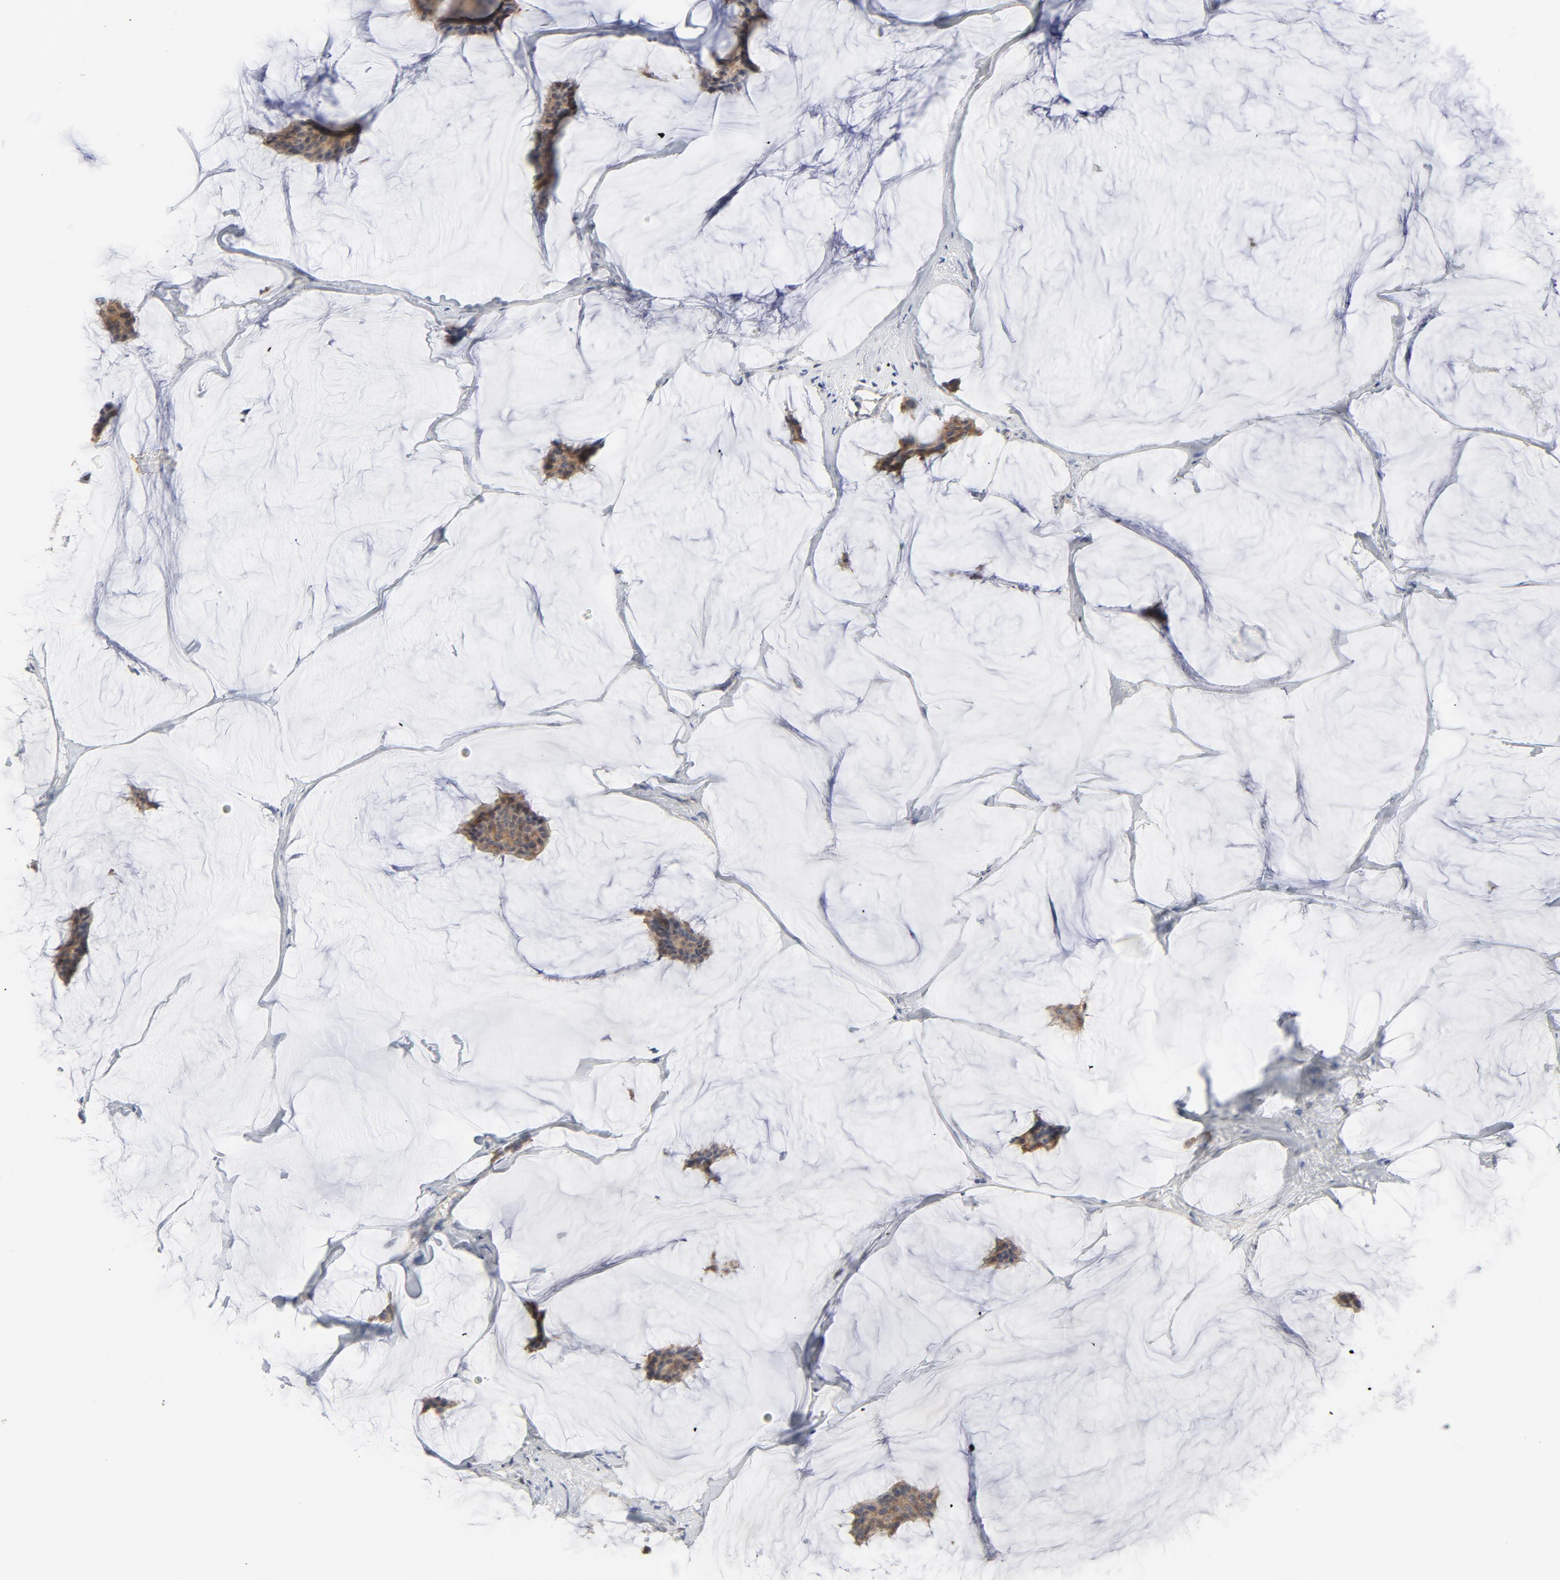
{"staining": {"intensity": "moderate", "quantity": ">75%", "location": "cytoplasmic/membranous,nuclear"}, "tissue": "breast cancer", "cell_type": "Tumor cells", "image_type": "cancer", "snomed": [{"axis": "morphology", "description": "Duct carcinoma"}, {"axis": "topography", "description": "Breast"}], "caption": "Infiltrating ductal carcinoma (breast) stained with IHC demonstrates moderate cytoplasmic/membranous and nuclear positivity in approximately >75% of tumor cells.", "gene": "BAD", "patient": {"sex": "female", "age": 93}}